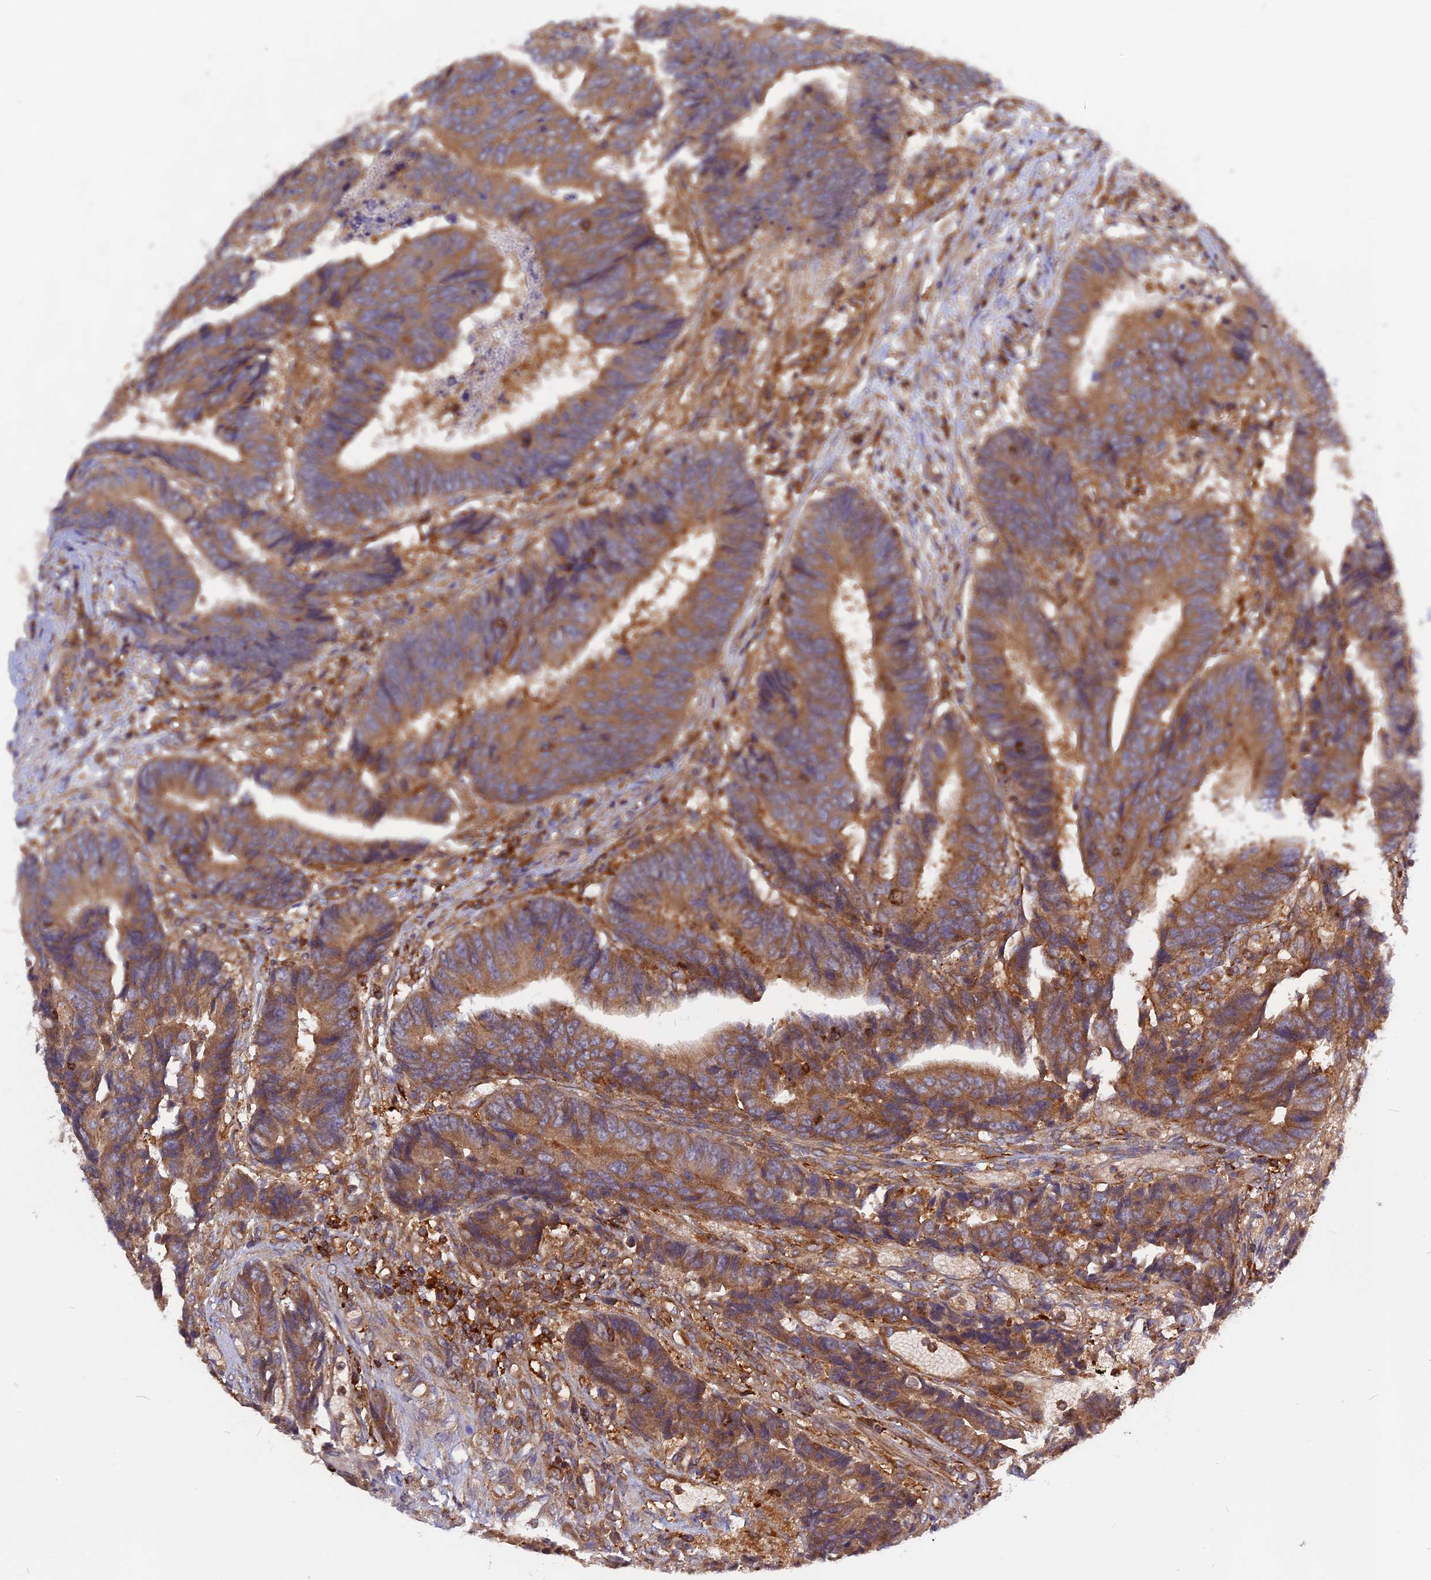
{"staining": {"intensity": "moderate", "quantity": ">75%", "location": "cytoplasmic/membranous"}, "tissue": "colorectal cancer", "cell_type": "Tumor cells", "image_type": "cancer", "snomed": [{"axis": "morphology", "description": "Adenocarcinoma, NOS"}, {"axis": "topography", "description": "Rectum"}], "caption": "IHC of human adenocarcinoma (colorectal) demonstrates medium levels of moderate cytoplasmic/membranous positivity in about >75% of tumor cells.", "gene": "MYO9B", "patient": {"sex": "male", "age": 84}}